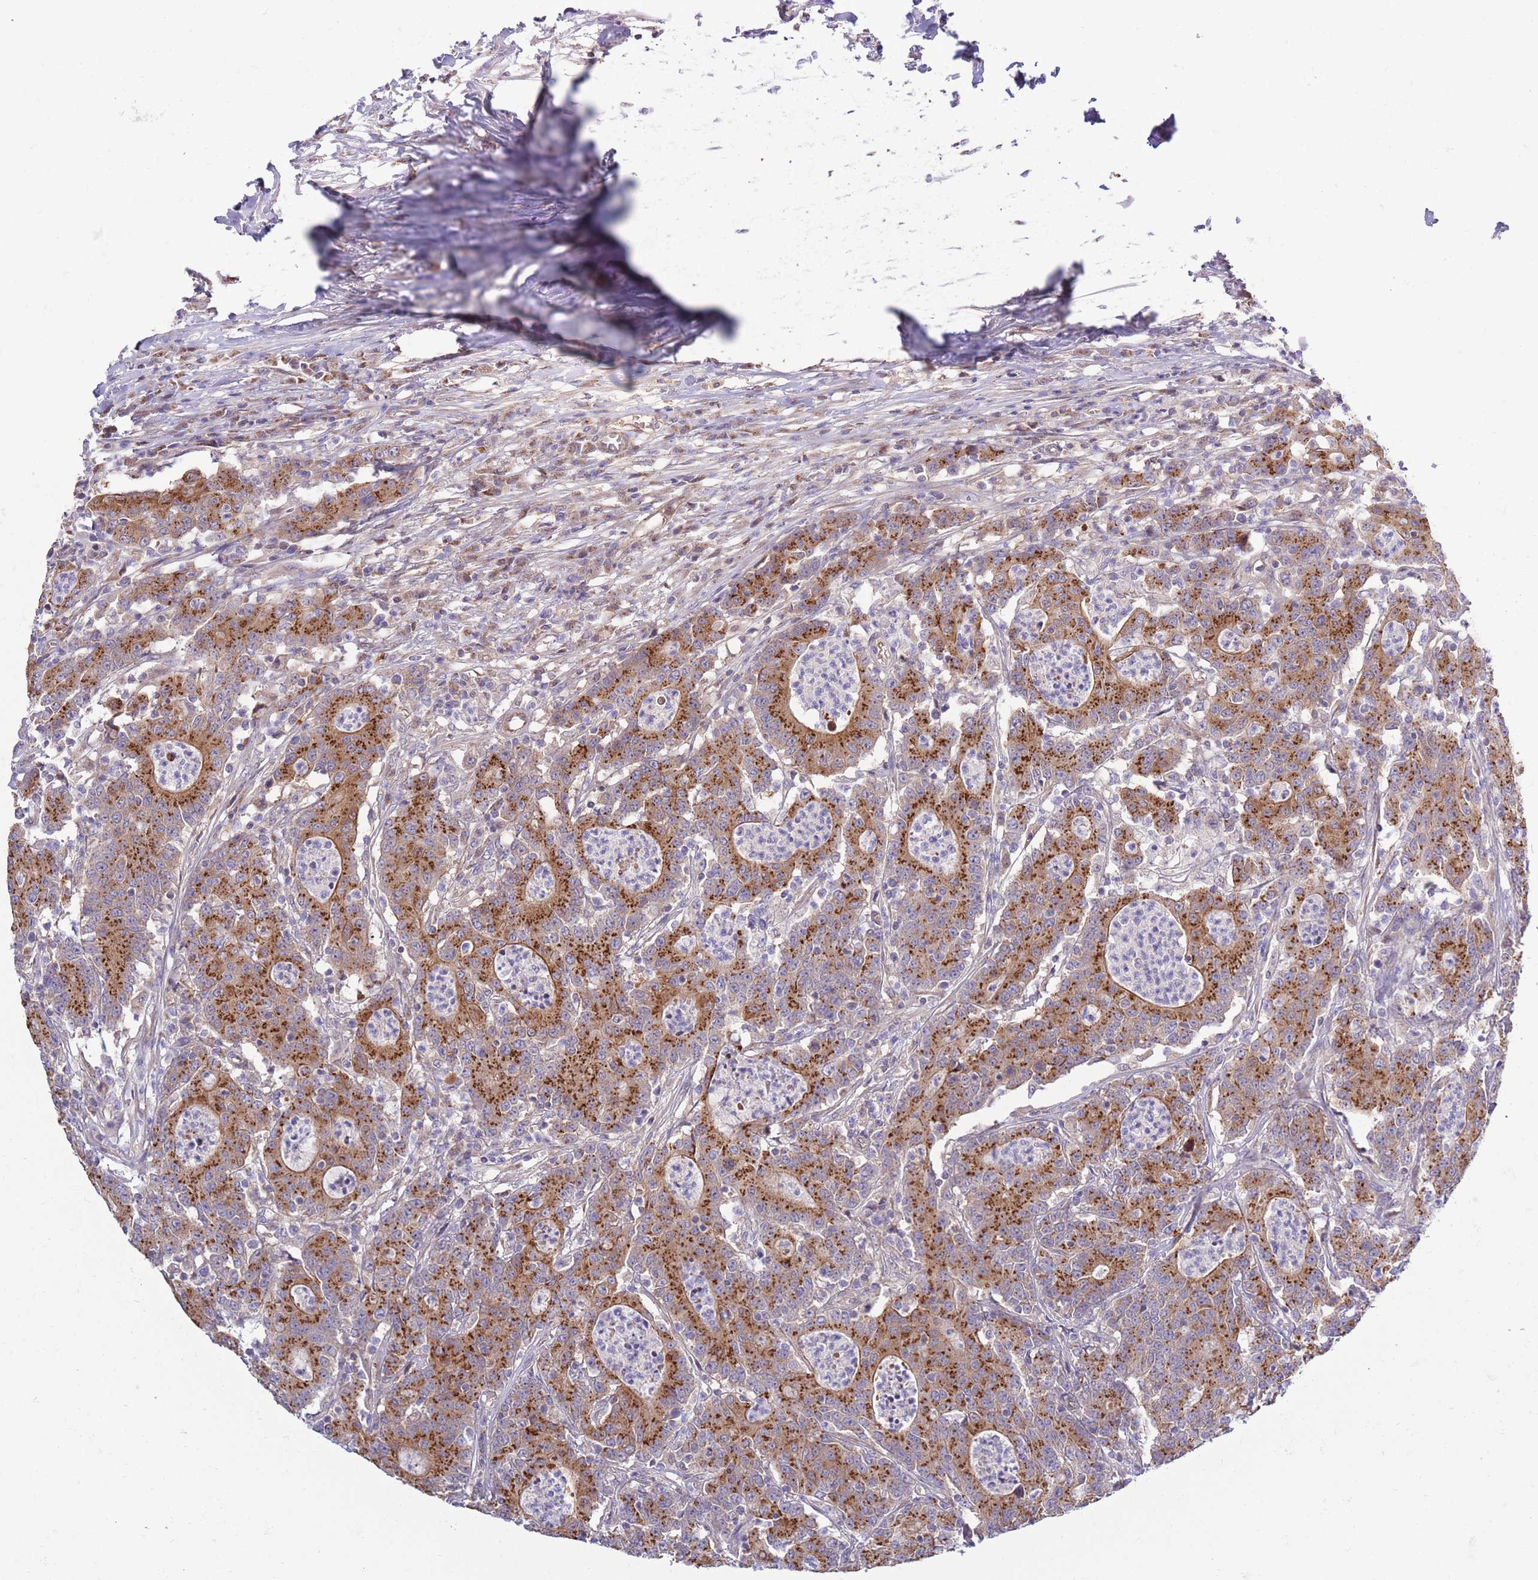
{"staining": {"intensity": "strong", "quantity": ">75%", "location": "cytoplasmic/membranous"}, "tissue": "colorectal cancer", "cell_type": "Tumor cells", "image_type": "cancer", "snomed": [{"axis": "morphology", "description": "Adenocarcinoma, NOS"}, {"axis": "topography", "description": "Colon"}], "caption": "Adenocarcinoma (colorectal) stained with immunohistochemistry (IHC) displays strong cytoplasmic/membranous expression in approximately >75% of tumor cells.", "gene": "ARL2BP", "patient": {"sex": "male", "age": 83}}